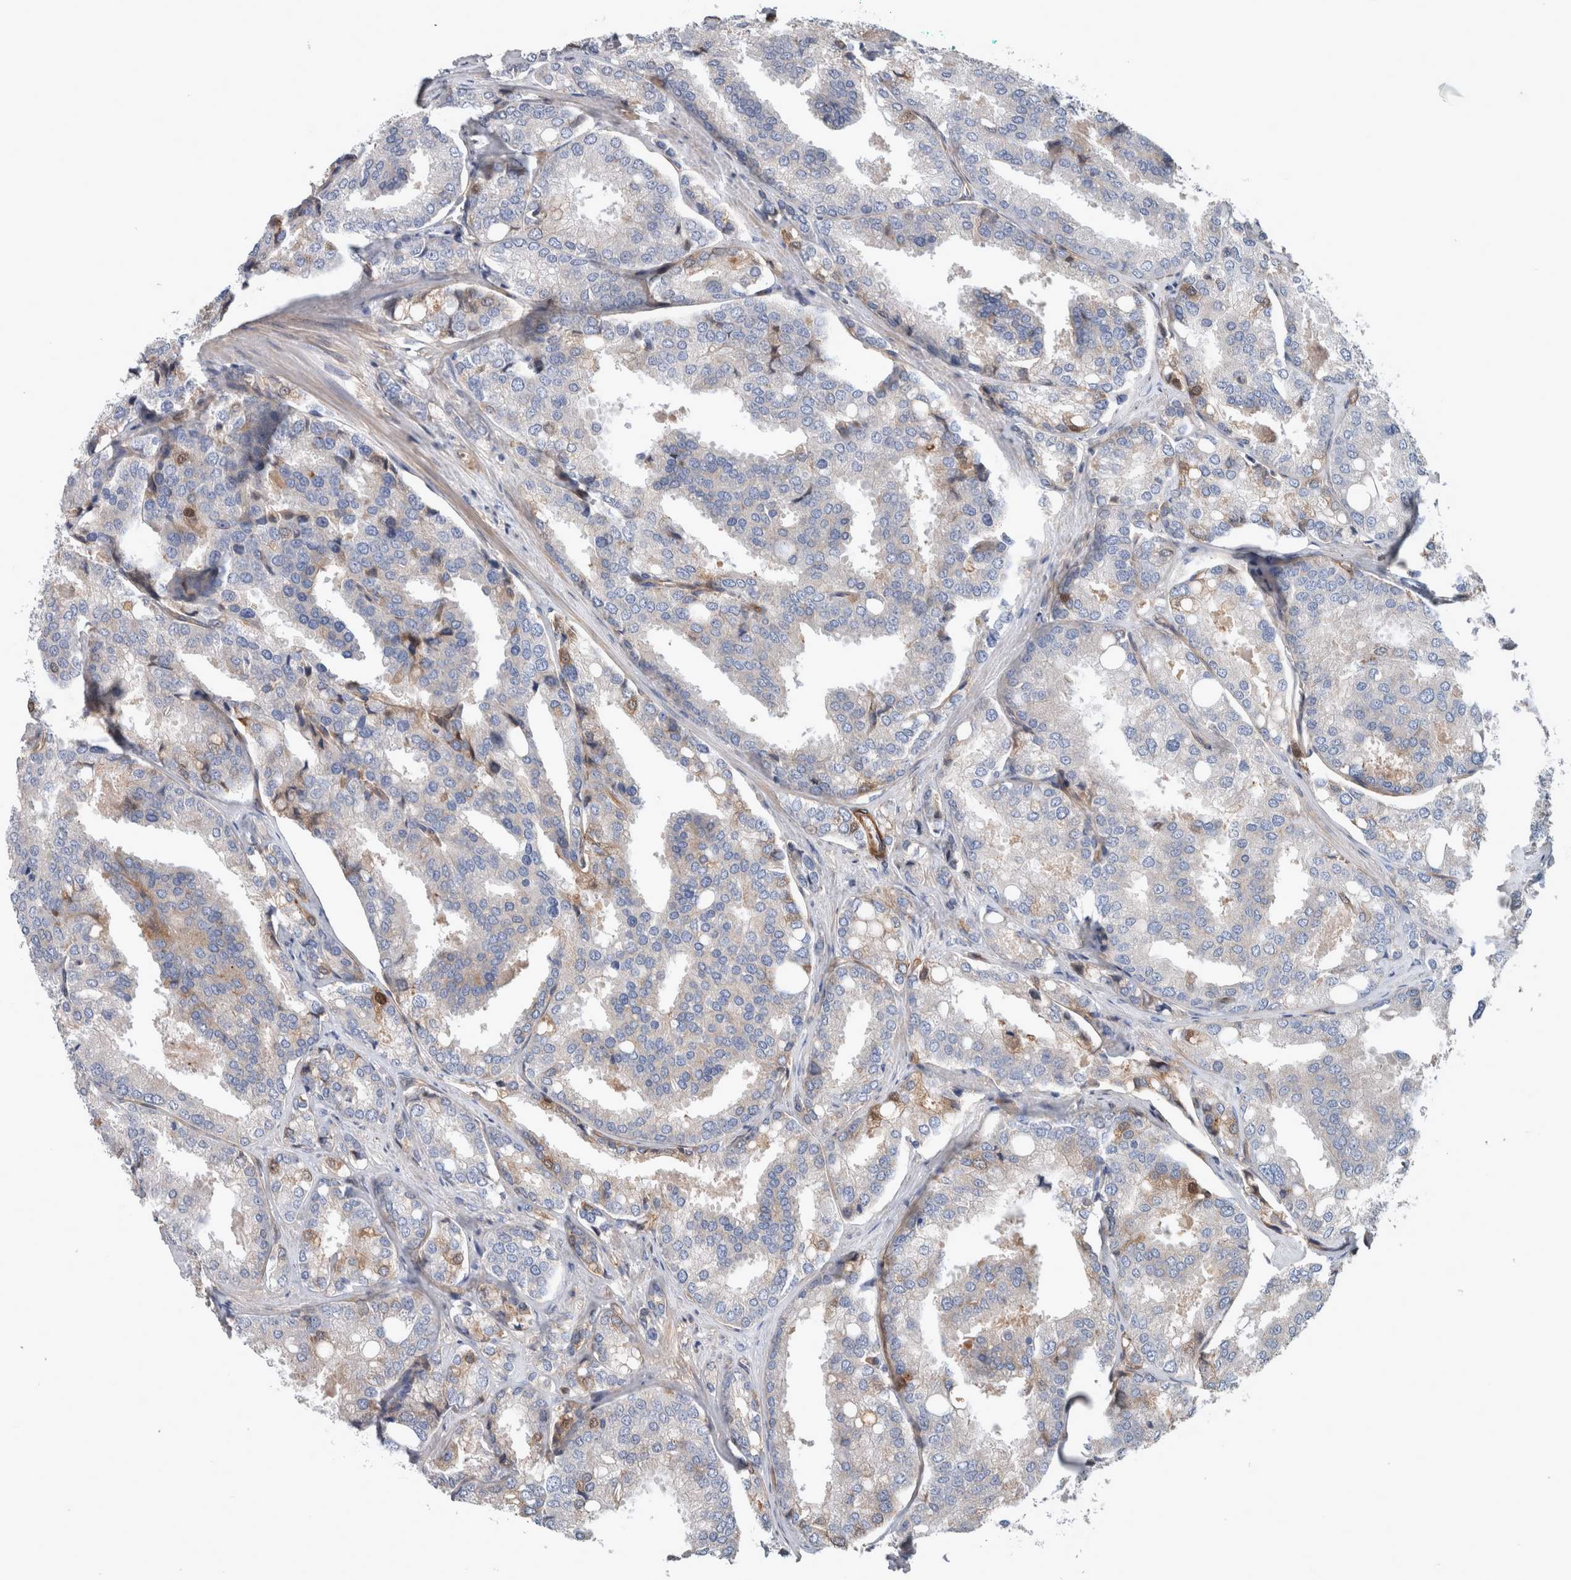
{"staining": {"intensity": "weak", "quantity": "<25%", "location": "cytoplasmic/membranous"}, "tissue": "prostate cancer", "cell_type": "Tumor cells", "image_type": "cancer", "snomed": [{"axis": "morphology", "description": "Adenocarcinoma, High grade"}, {"axis": "topography", "description": "Prostate"}], "caption": "An IHC histopathology image of prostate cancer is shown. There is no staining in tumor cells of prostate cancer. (Immunohistochemistry (ihc), brightfield microscopy, high magnification).", "gene": "BCAM", "patient": {"sex": "male", "age": 50}}